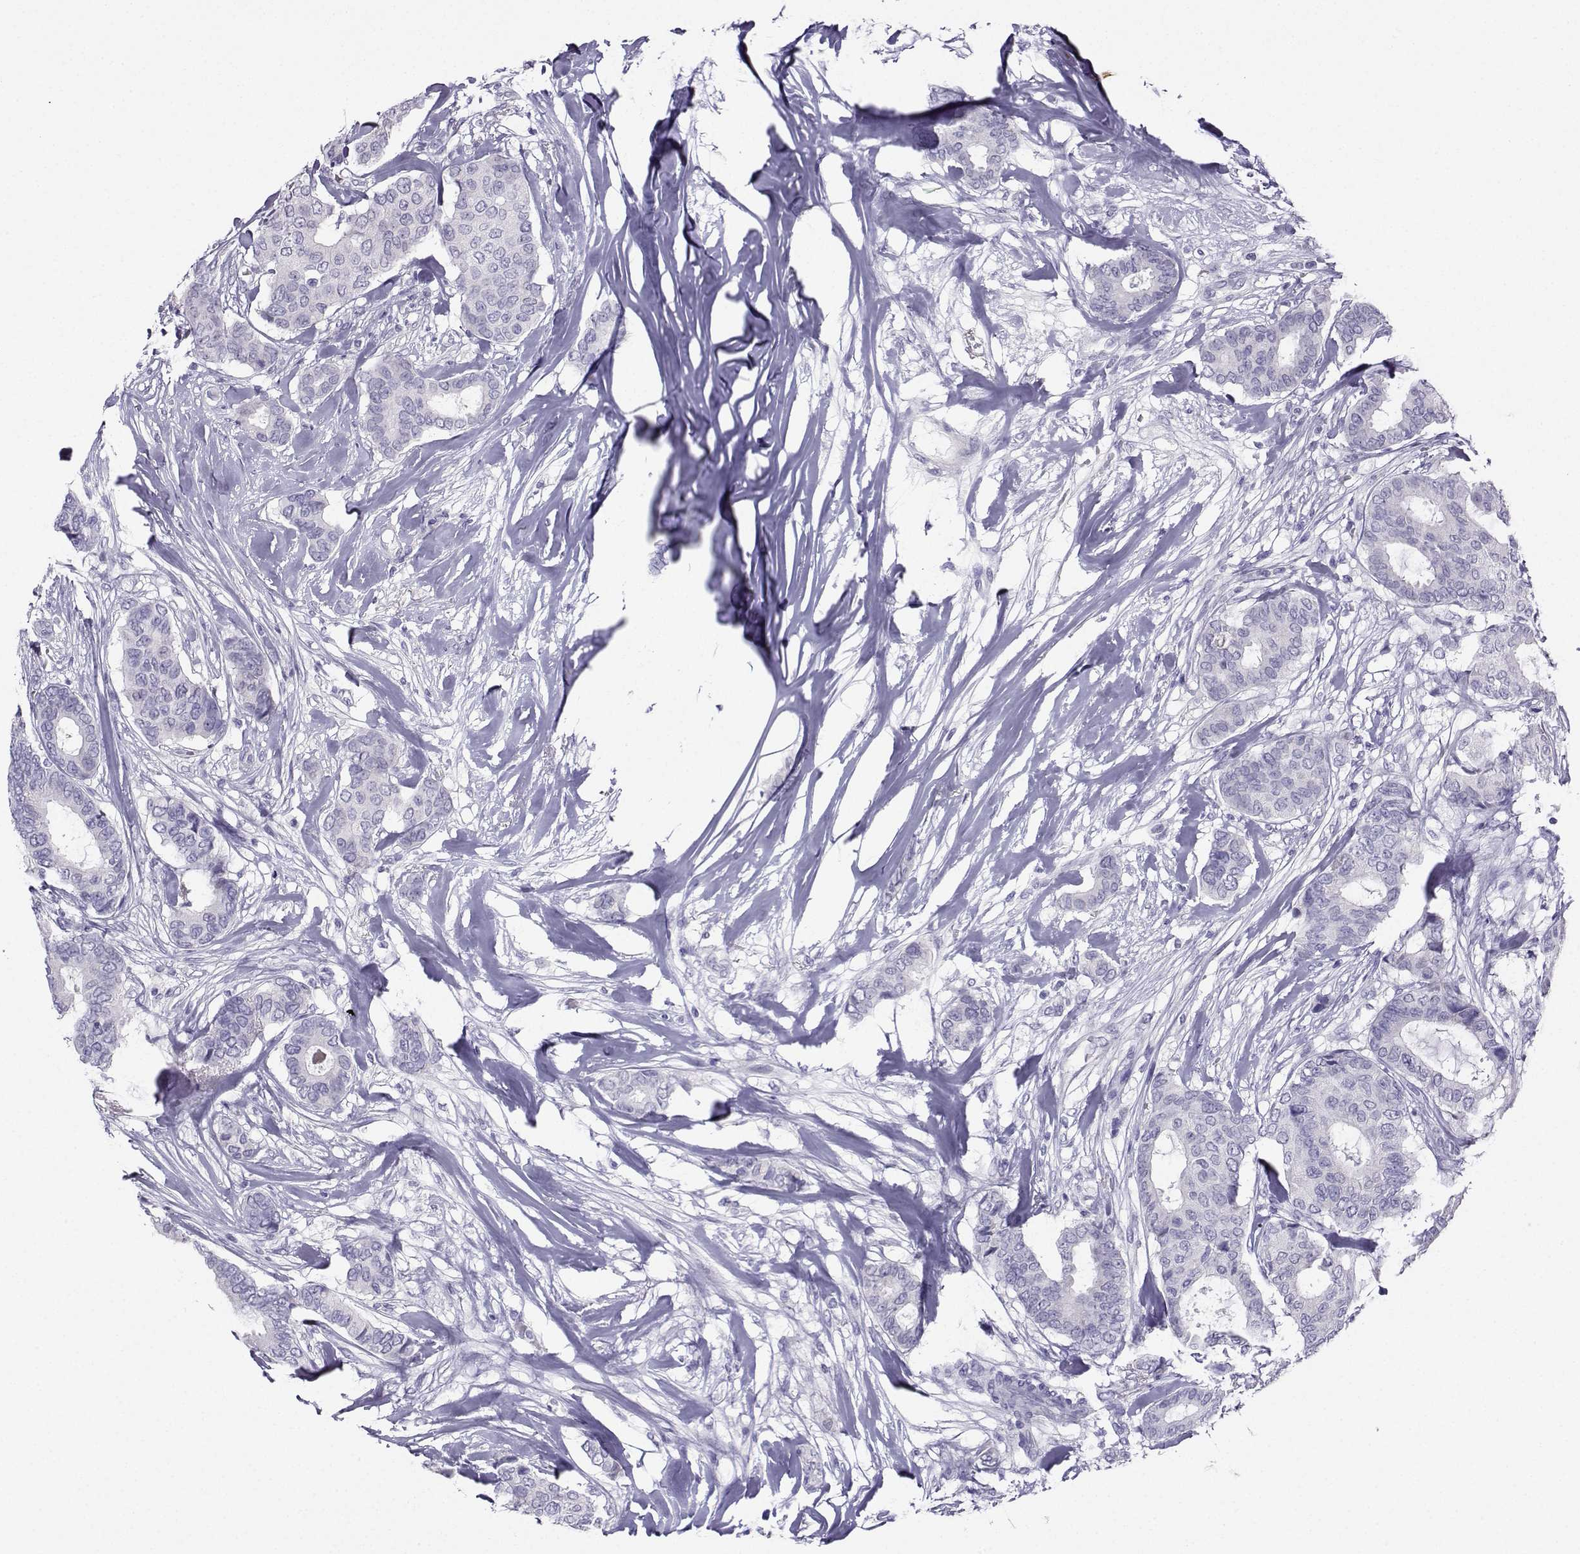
{"staining": {"intensity": "negative", "quantity": "none", "location": "none"}, "tissue": "breast cancer", "cell_type": "Tumor cells", "image_type": "cancer", "snomed": [{"axis": "morphology", "description": "Duct carcinoma"}, {"axis": "topography", "description": "Breast"}], "caption": "Tumor cells are negative for brown protein staining in invasive ductal carcinoma (breast).", "gene": "FBXO24", "patient": {"sex": "female", "age": 75}}